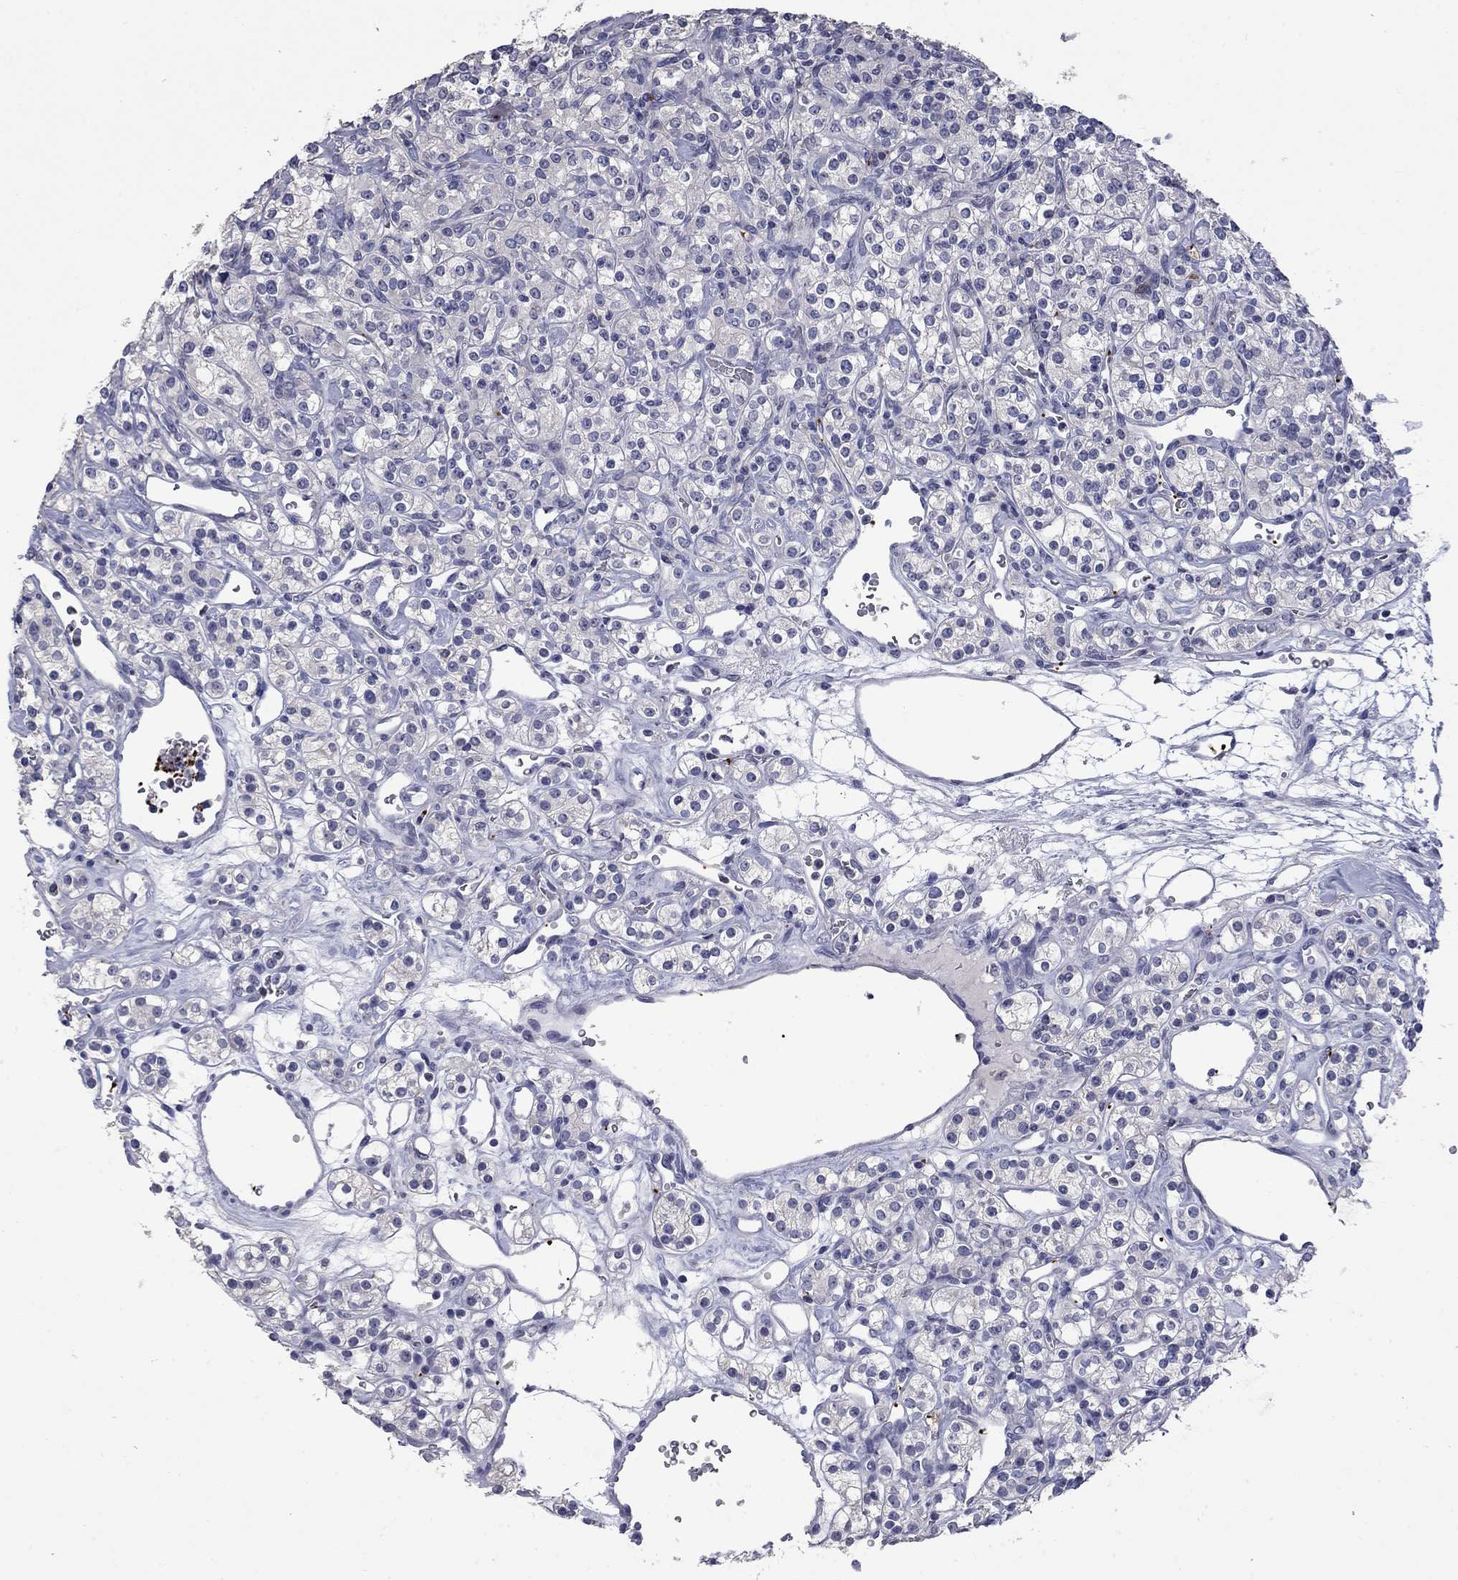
{"staining": {"intensity": "negative", "quantity": "none", "location": "none"}, "tissue": "renal cancer", "cell_type": "Tumor cells", "image_type": "cancer", "snomed": [{"axis": "morphology", "description": "Adenocarcinoma, NOS"}, {"axis": "topography", "description": "Kidney"}], "caption": "Adenocarcinoma (renal) was stained to show a protein in brown. There is no significant positivity in tumor cells.", "gene": "PLEK", "patient": {"sex": "male", "age": 77}}